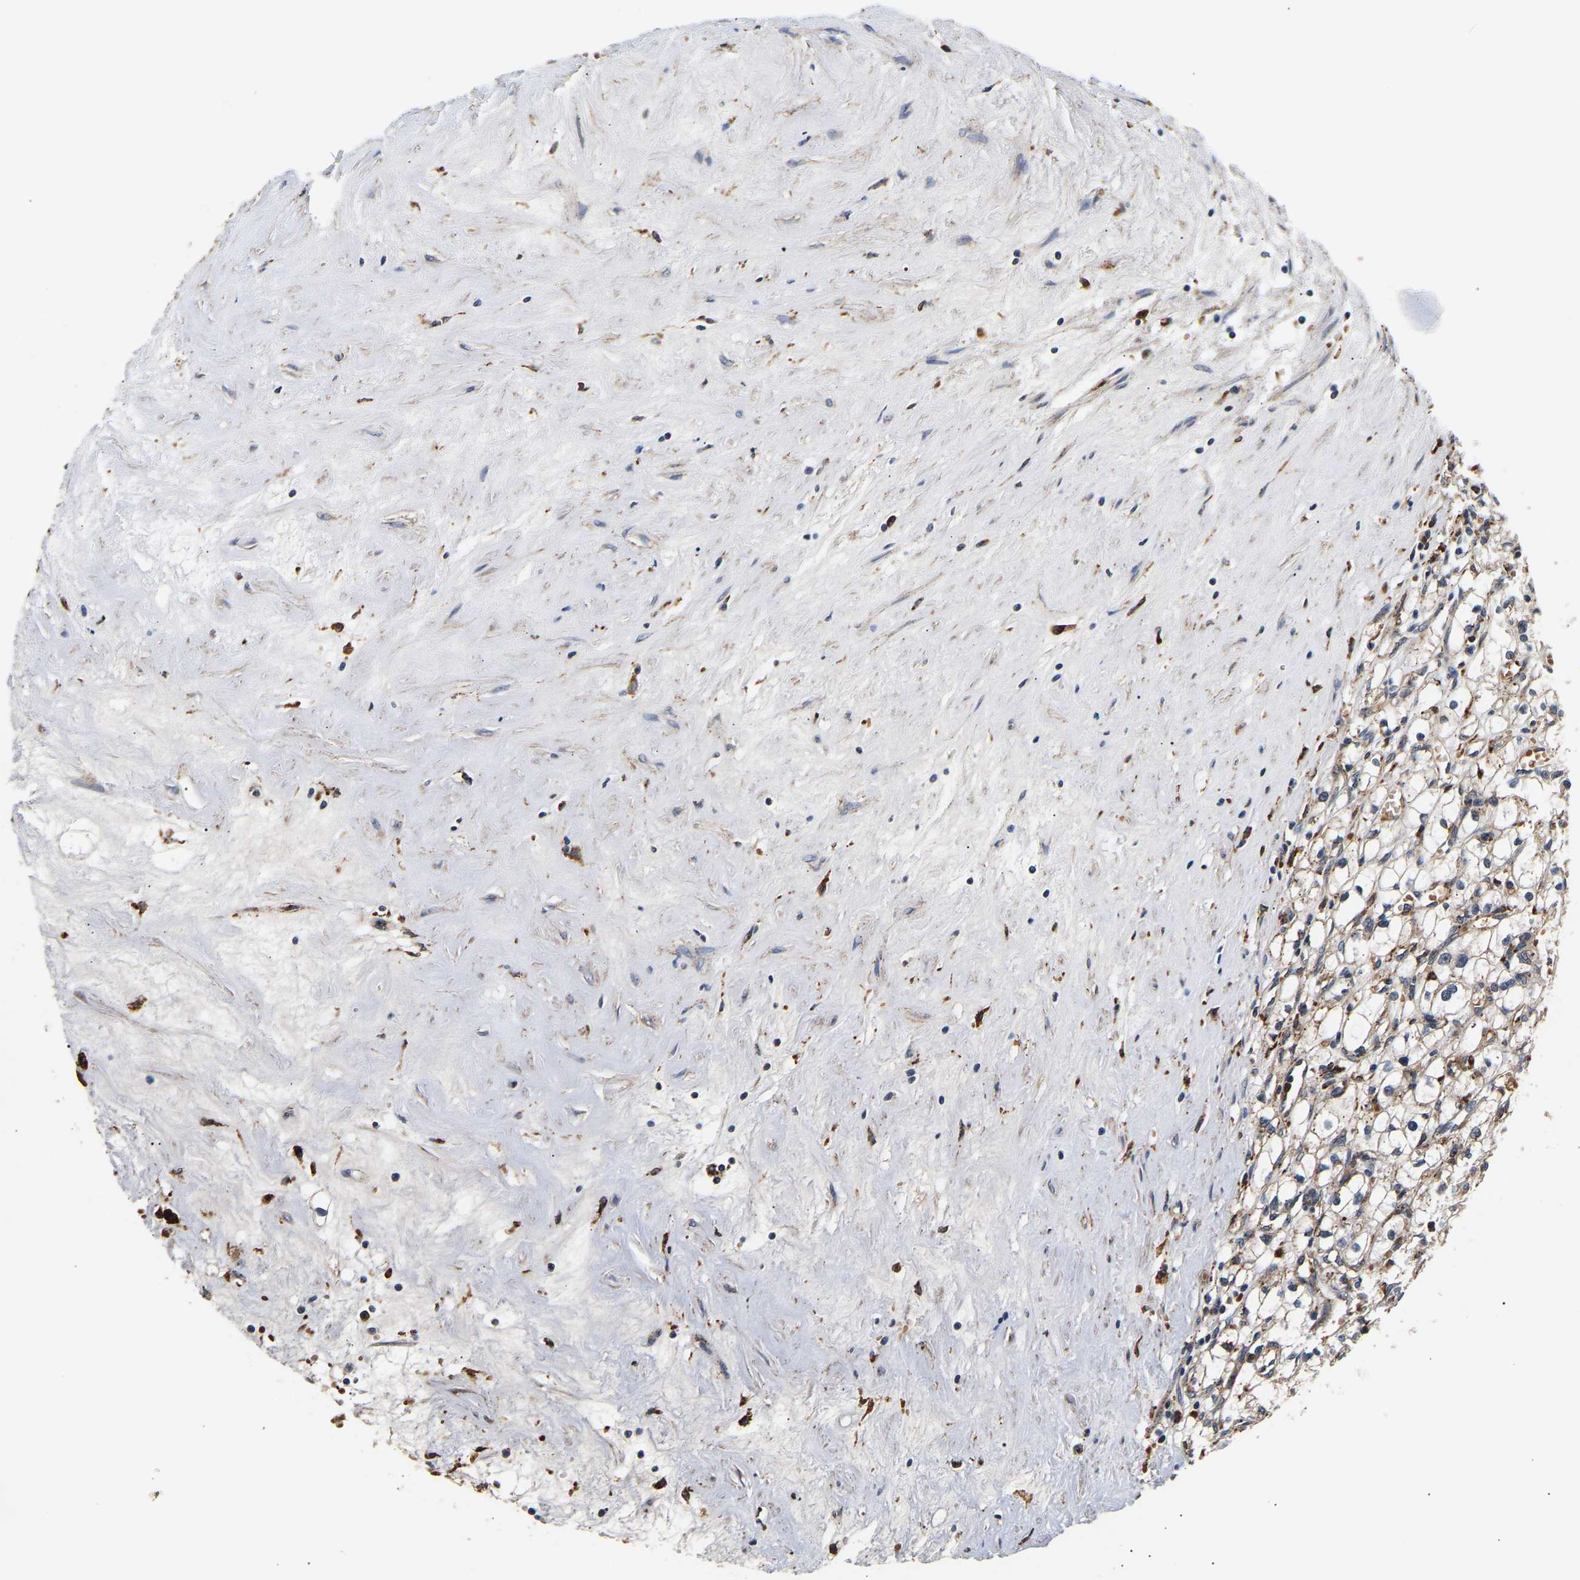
{"staining": {"intensity": "weak", "quantity": "<25%", "location": "cytoplasmic/membranous"}, "tissue": "renal cancer", "cell_type": "Tumor cells", "image_type": "cancer", "snomed": [{"axis": "morphology", "description": "Adenocarcinoma, NOS"}, {"axis": "topography", "description": "Kidney"}], "caption": "This is an immunohistochemistry (IHC) image of human adenocarcinoma (renal). There is no positivity in tumor cells.", "gene": "SMU1", "patient": {"sex": "male", "age": 56}}